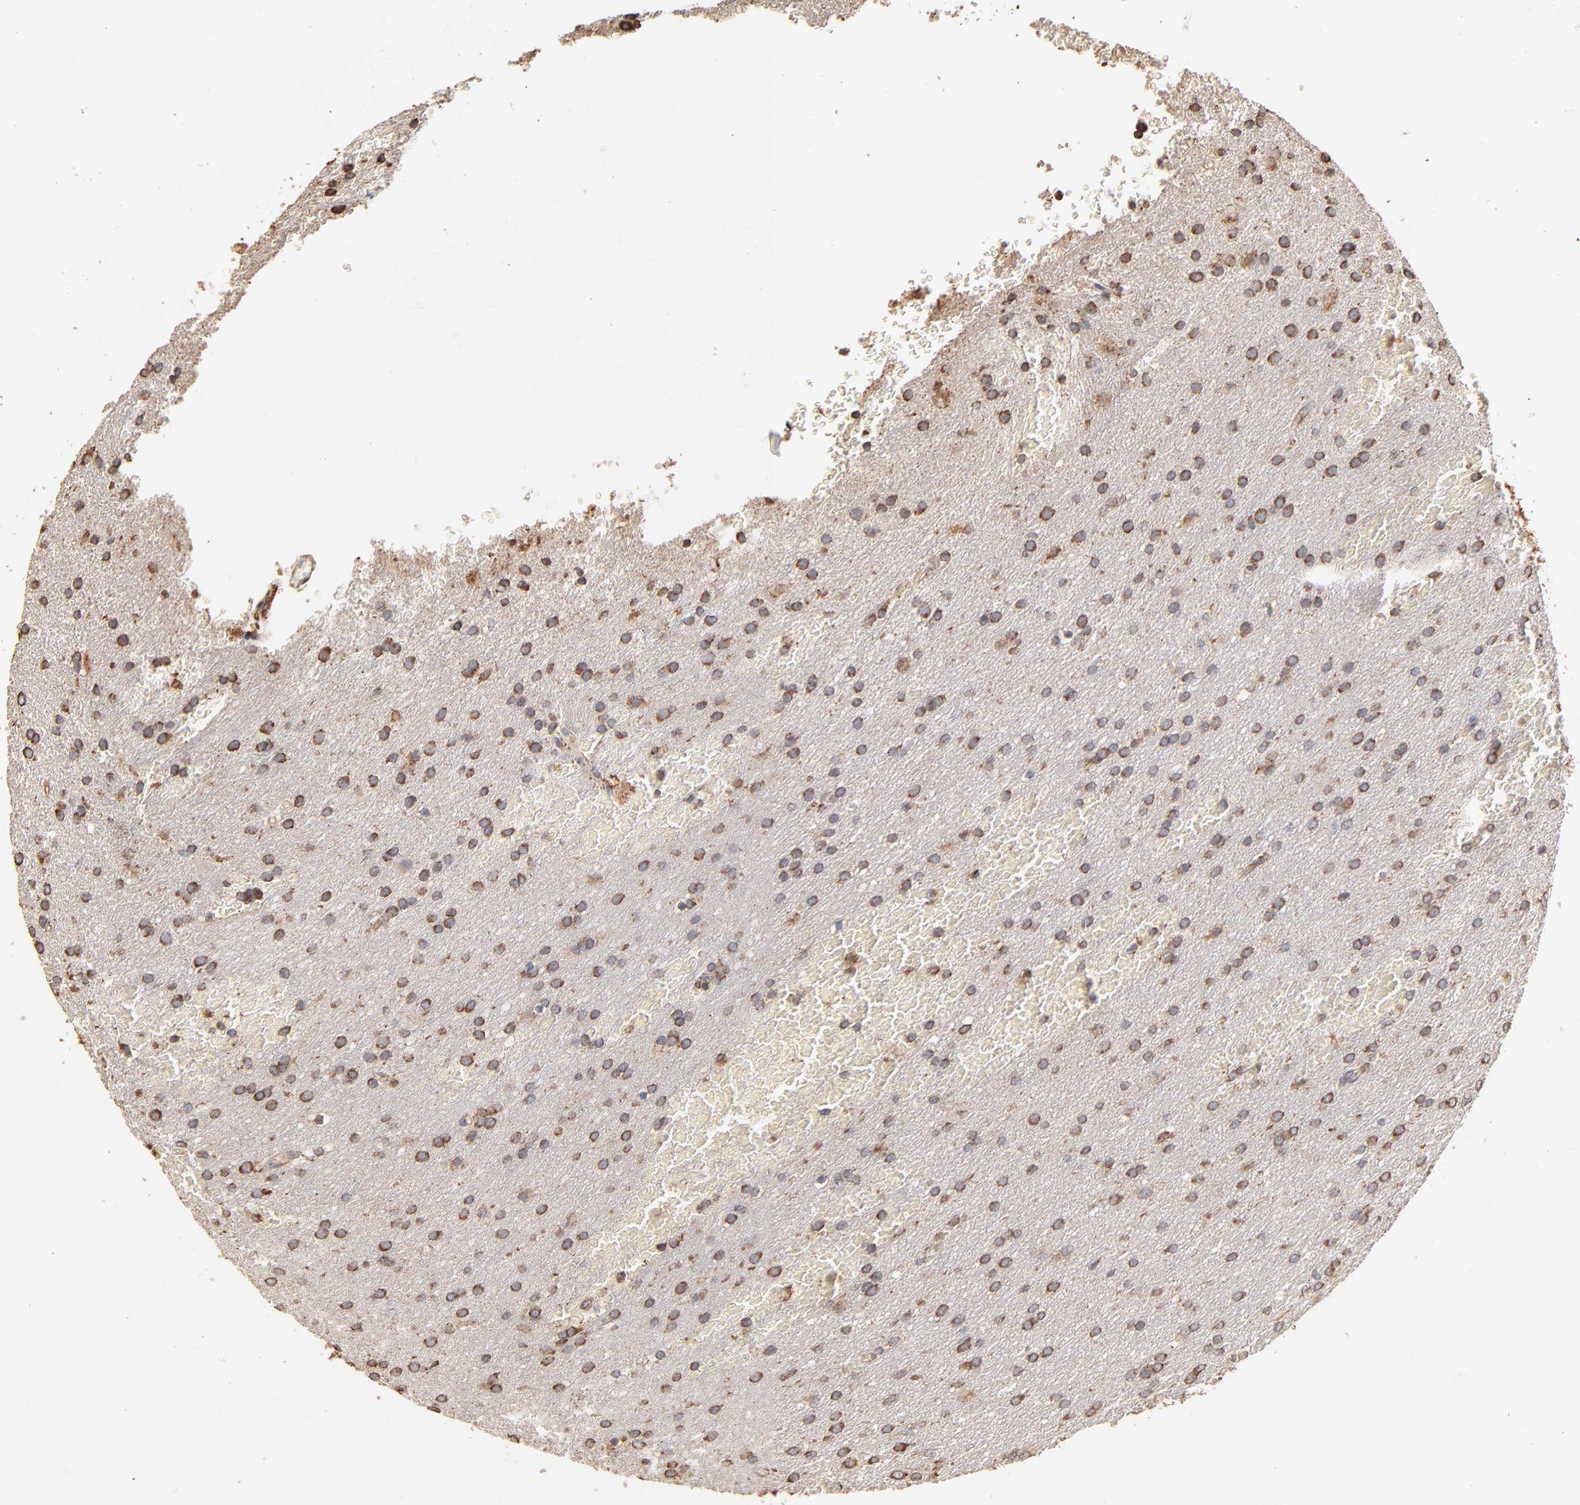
{"staining": {"intensity": "moderate", "quantity": ">75%", "location": "cytoplasmic/membranous"}, "tissue": "glioma", "cell_type": "Tumor cells", "image_type": "cancer", "snomed": [{"axis": "morphology", "description": "Glioma, malignant, Low grade"}, {"axis": "topography", "description": "Brain"}], "caption": "The histopathology image shows immunohistochemical staining of malignant glioma (low-grade). There is moderate cytoplasmic/membranous expression is seen in approximately >75% of tumor cells. The protein is stained brown, and the nuclei are stained in blue (DAB IHC with brightfield microscopy, high magnification).", "gene": "PDIA3", "patient": {"sex": "female", "age": 32}}